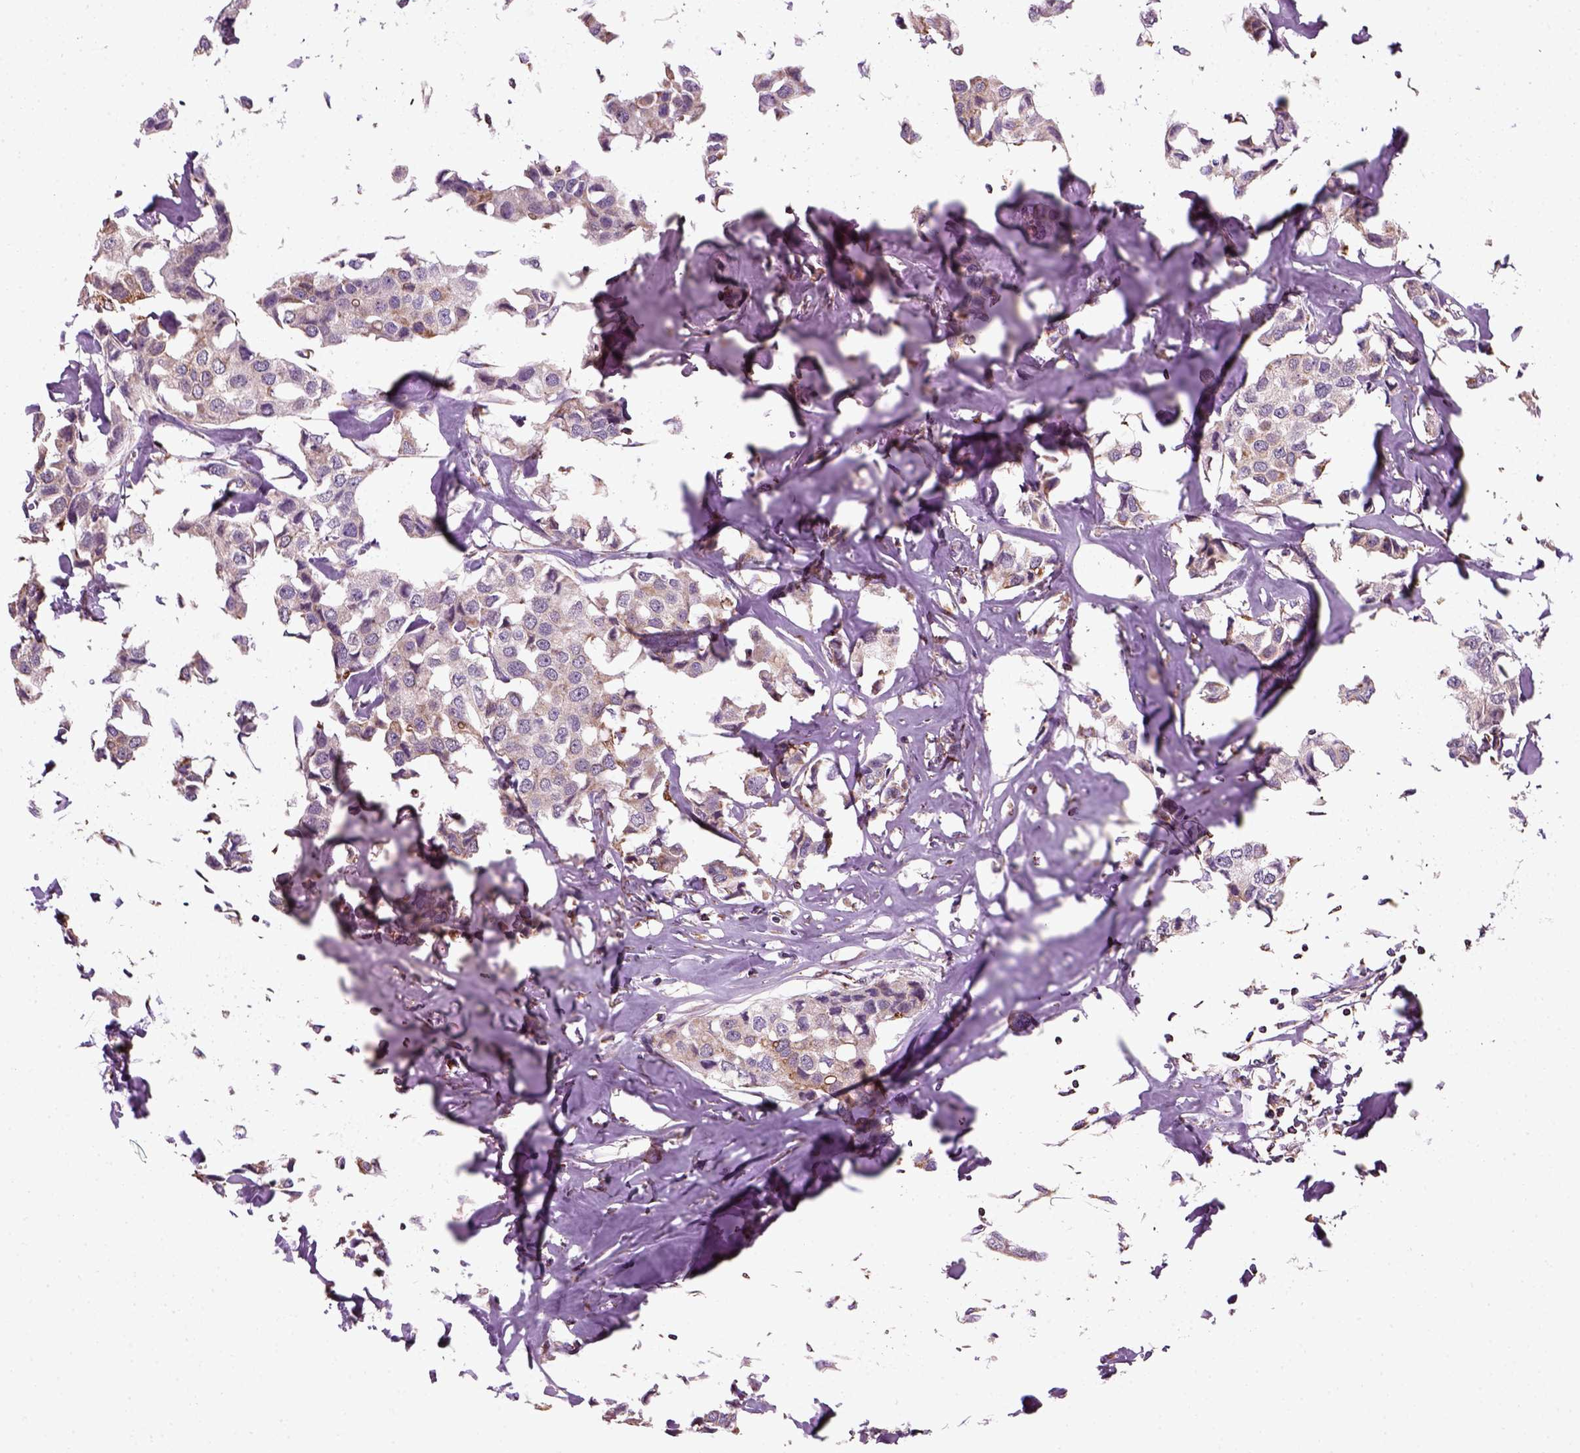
{"staining": {"intensity": "weak", "quantity": ">75%", "location": "cytoplasmic/membranous"}, "tissue": "breast cancer", "cell_type": "Tumor cells", "image_type": "cancer", "snomed": [{"axis": "morphology", "description": "Duct carcinoma"}, {"axis": "topography", "description": "Breast"}], "caption": "Weak cytoplasmic/membranous protein staining is present in approximately >75% of tumor cells in breast intraductal carcinoma.", "gene": "NUDT16L1", "patient": {"sex": "female", "age": 80}}